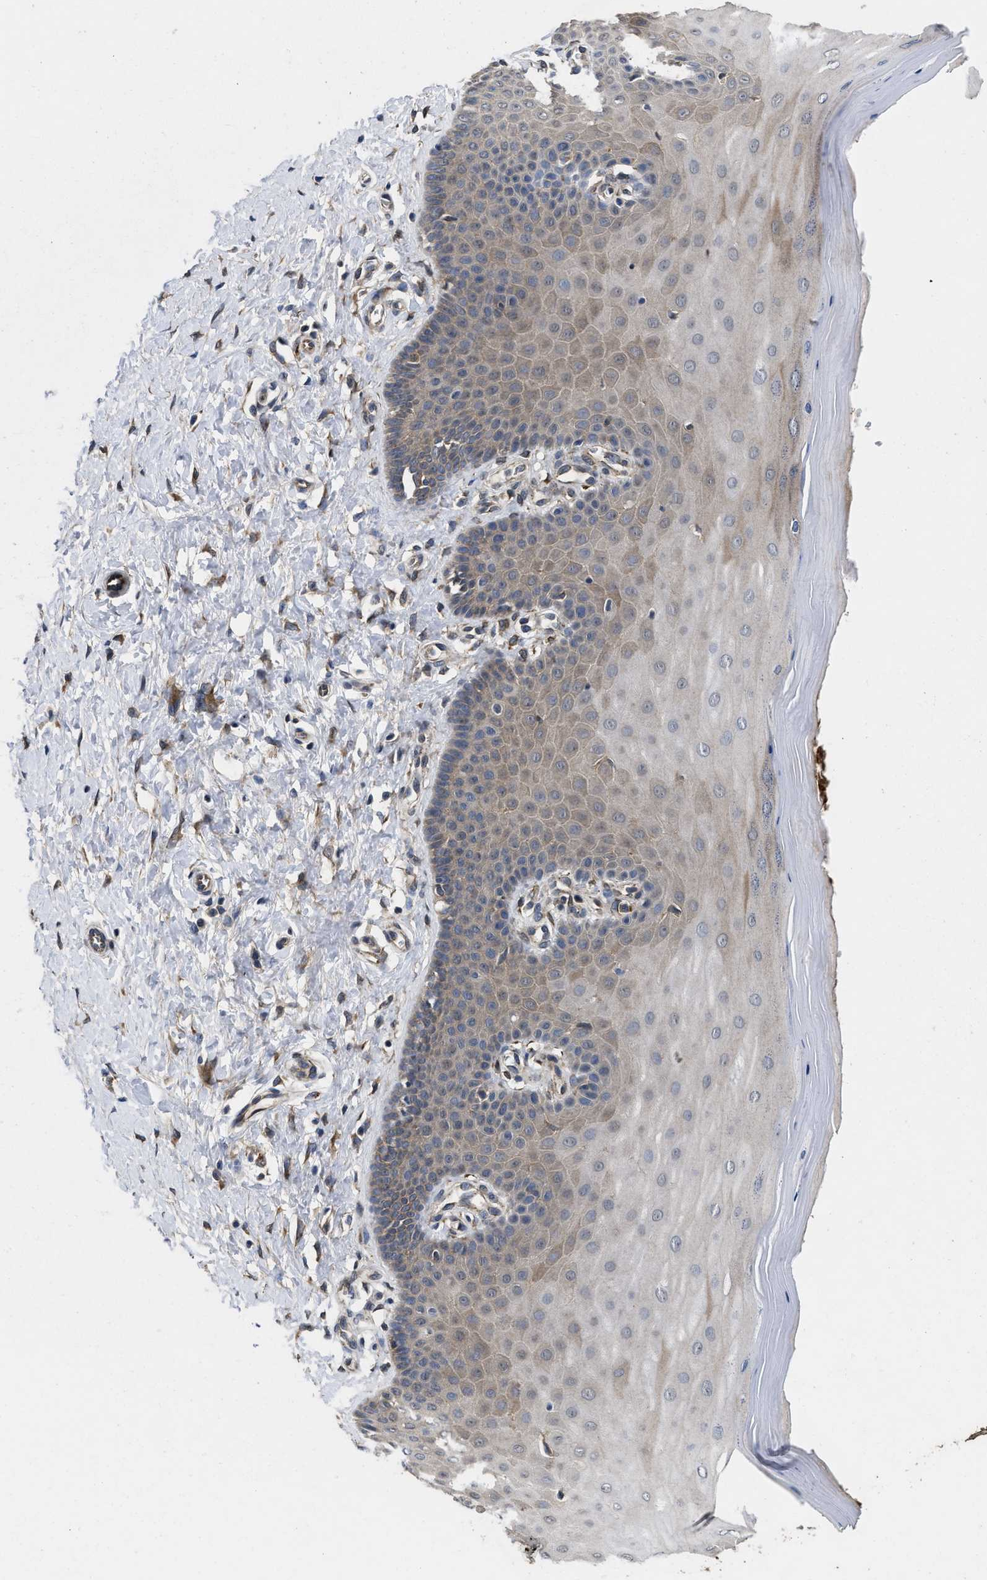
{"staining": {"intensity": "weak", "quantity": "<25%", "location": "cytoplasmic/membranous"}, "tissue": "cervix", "cell_type": "Glandular cells", "image_type": "normal", "snomed": [{"axis": "morphology", "description": "Normal tissue, NOS"}, {"axis": "topography", "description": "Cervix"}], "caption": "Immunohistochemistry (IHC) of normal cervix demonstrates no positivity in glandular cells. (DAB (3,3'-diaminobenzidine) immunohistochemistry (IHC) visualized using brightfield microscopy, high magnification).", "gene": "PKD2", "patient": {"sex": "female", "age": 55}}